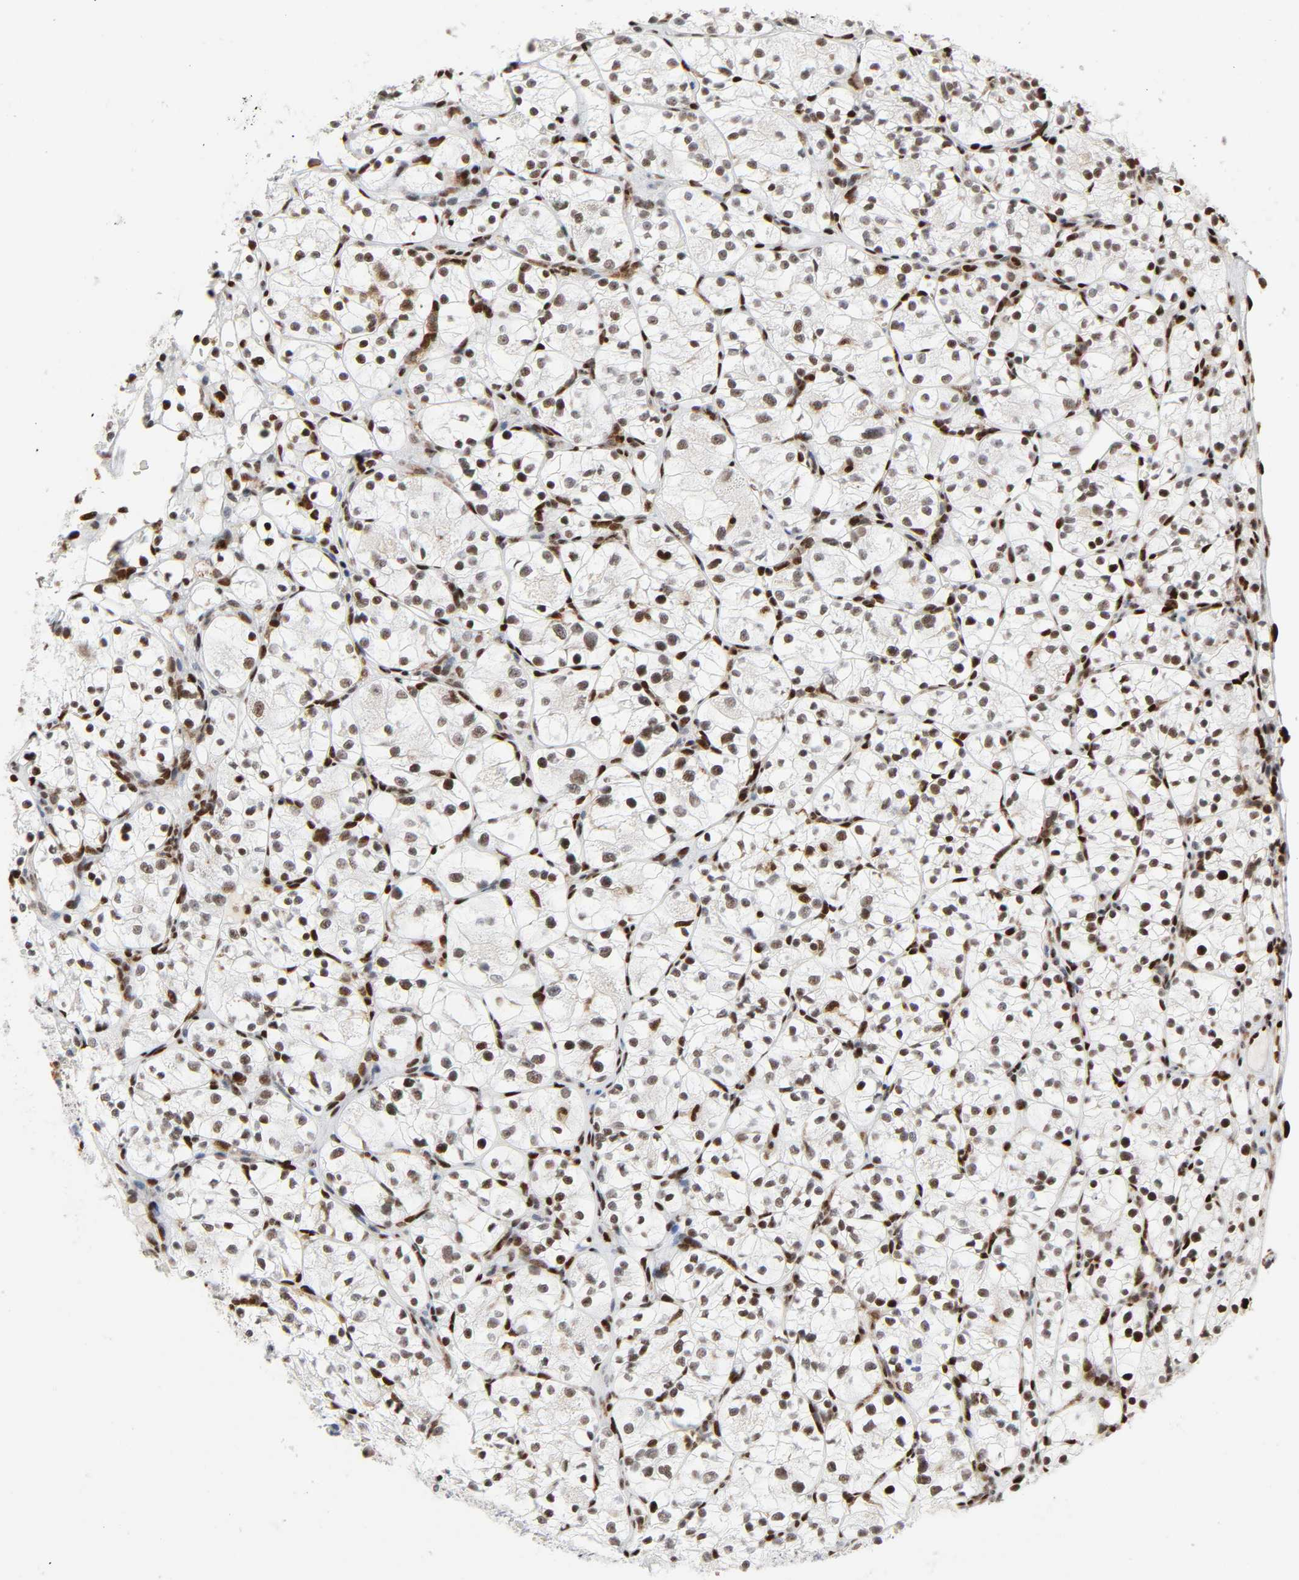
{"staining": {"intensity": "moderate", "quantity": "25%-75%", "location": "nuclear"}, "tissue": "renal cancer", "cell_type": "Tumor cells", "image_type": "cancer", "snomed": [{"axis": "morphology", "description": "Adenocarcinoma, NOS"}, {"axis": "topography", "description": "Kidney"}], "caption": "Tumor cells display medium levels of moderate nuclear staining in approximately 25%-75% of cells in renal cancer (adenocarcinoma).", "gene": "WAS", "patient": {"sex": "female", "age": 60}}